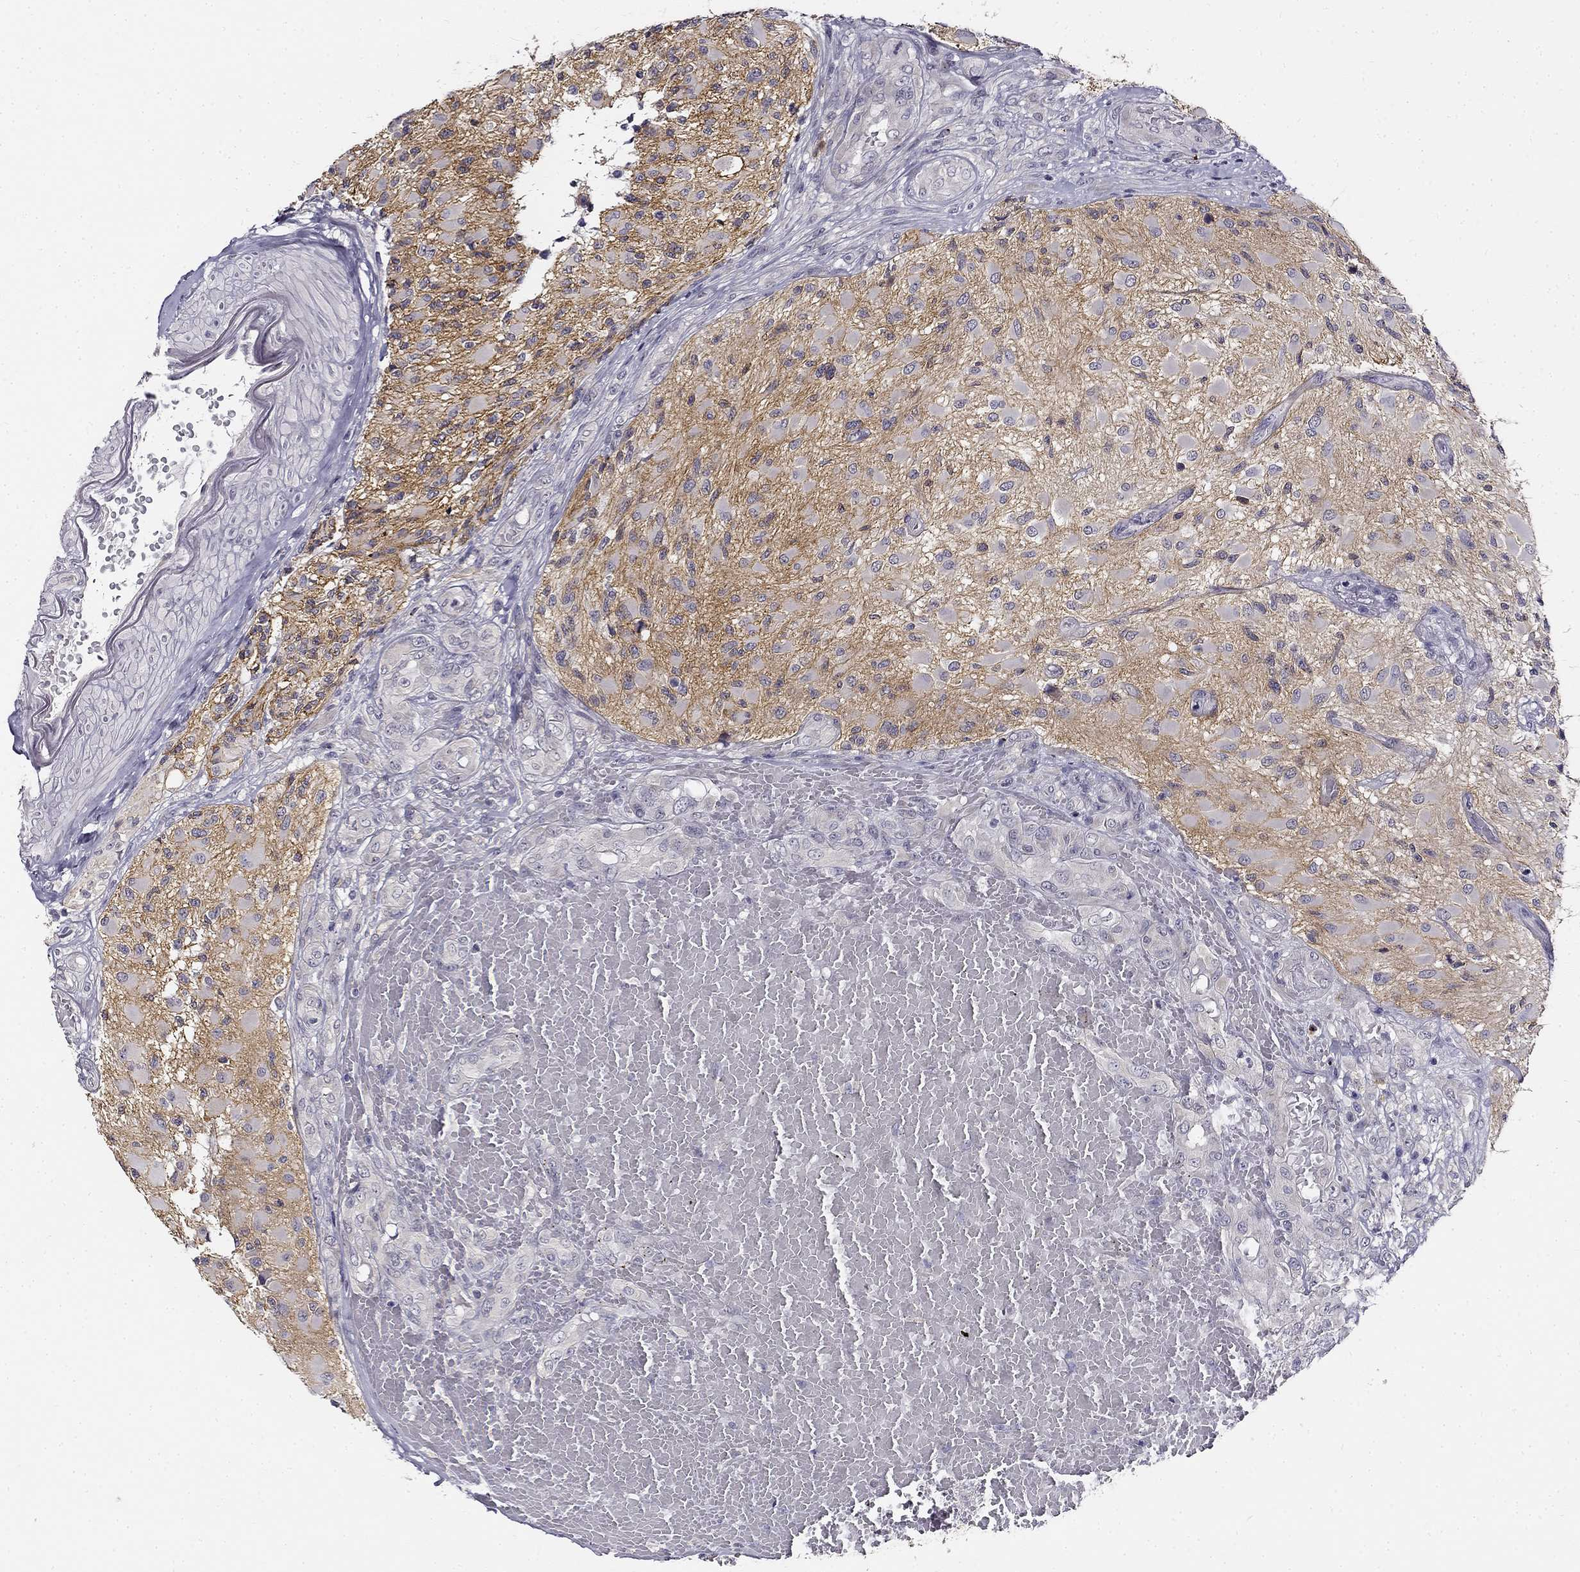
{"staining": {"intensity": "negative", "quantity": "none", "location": "none"}, "tissue": "glioma", "cell_type": "Tumor cells", "image_type": "cancer", "snomed": [{"axis": "morphology", "description": "Glioma, malignant, High grade"}, {"axis": "topography", "description": "Brain"}], "caption": "Glioma was stained to show a protein in brown. There is no significant positivity in tumor cells.", "gene": "CNR1", "patient": {"sex": "female", "age": 63}}